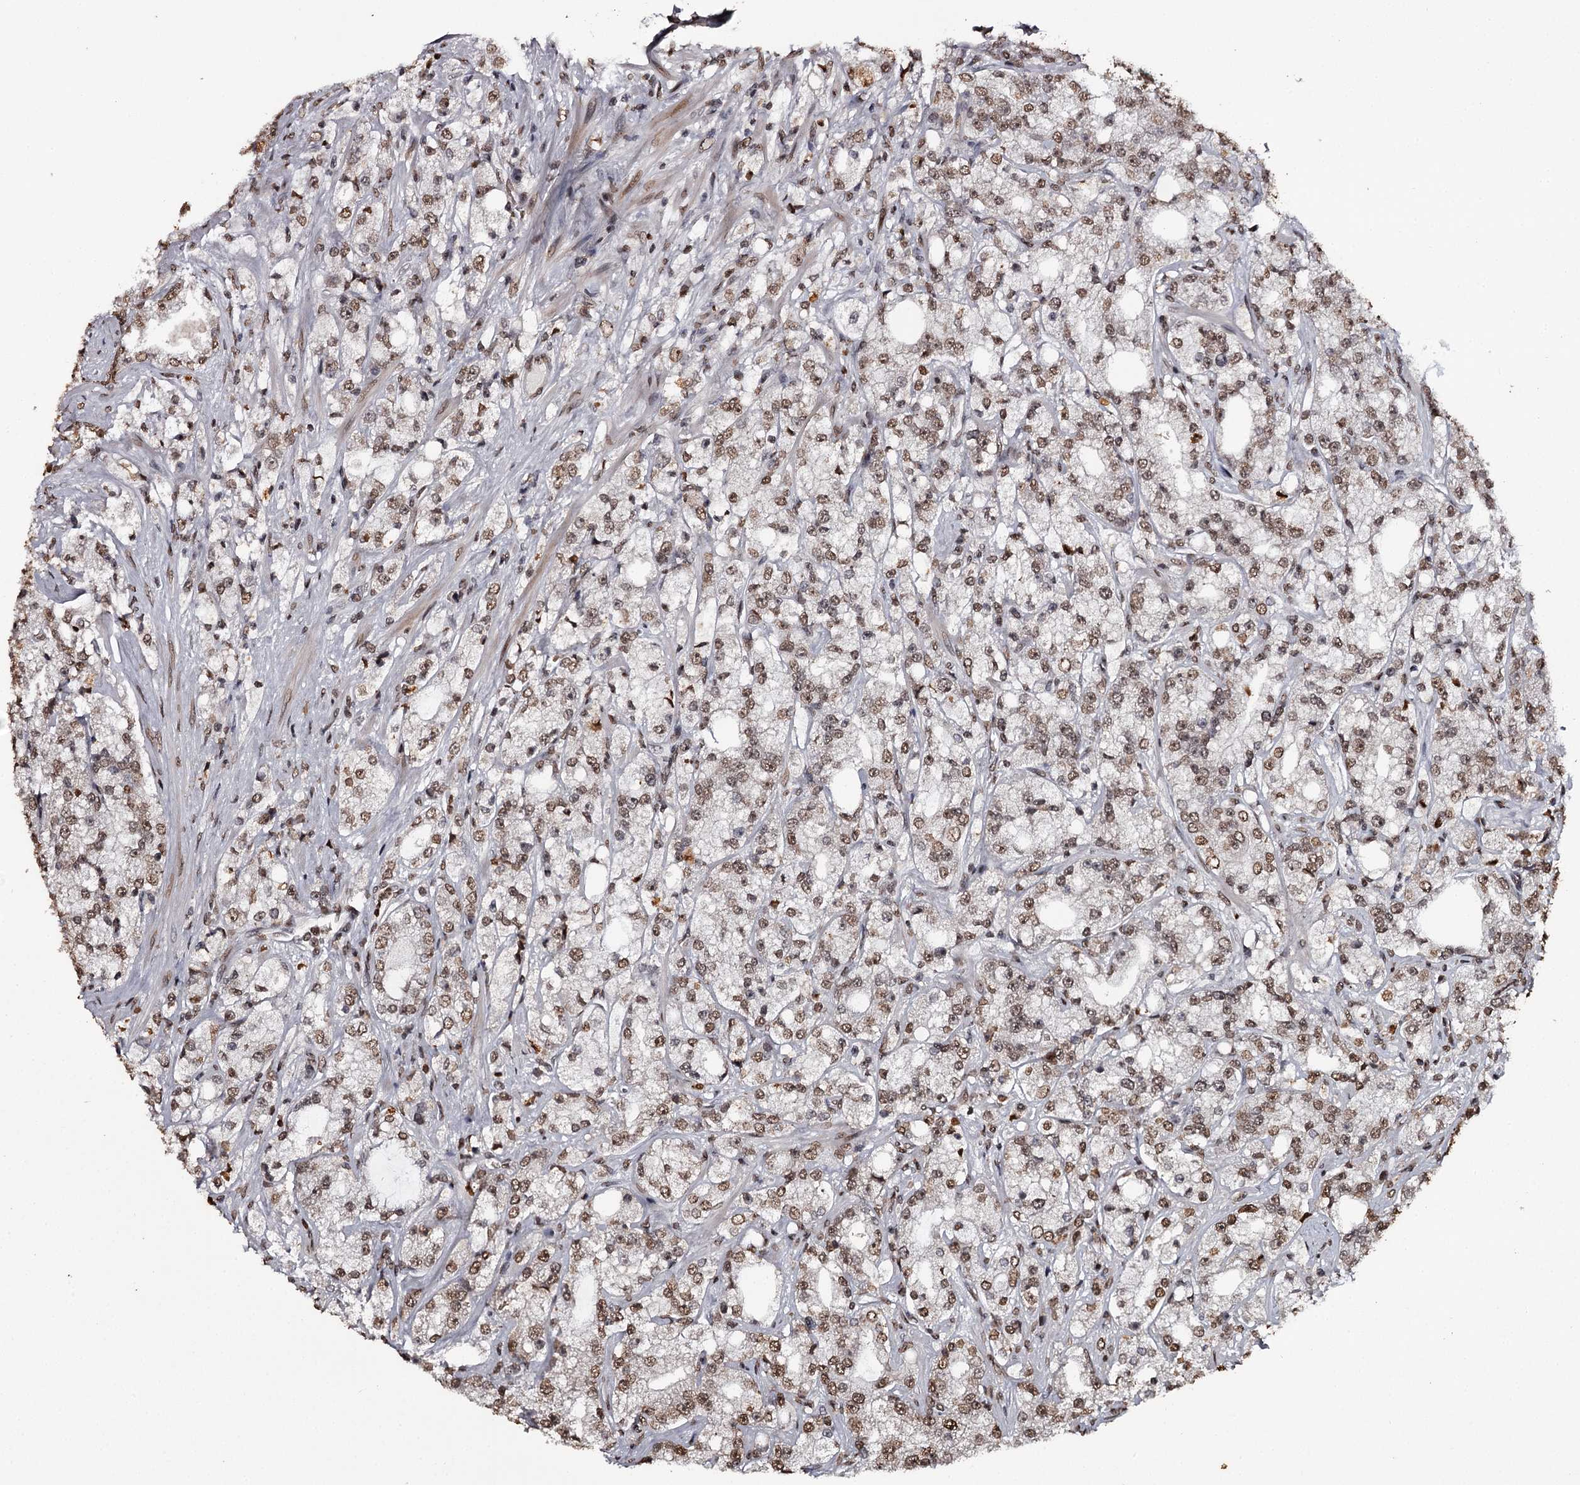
{"staining": {"intensity": "moderate", "quantity": ">75%", "location": "nuclear"}, "tissue": "prostate cancer", "cell_type": "Tumor cells", "image_type": "cancer", "snomed": [{"axis": "morphology", "description": "Adenocarcinoma, High grade"}, {"axis": "topography", "description": "Prostate"}], "caption": "A photomicrograph showing moderate nuclear staining in approximately >75% of tumor cells in prostate cancer, as visualized by brown immunohistochemical staining.", "gene": "THYN1", "patient": {"sex": "male", "age": 64}}